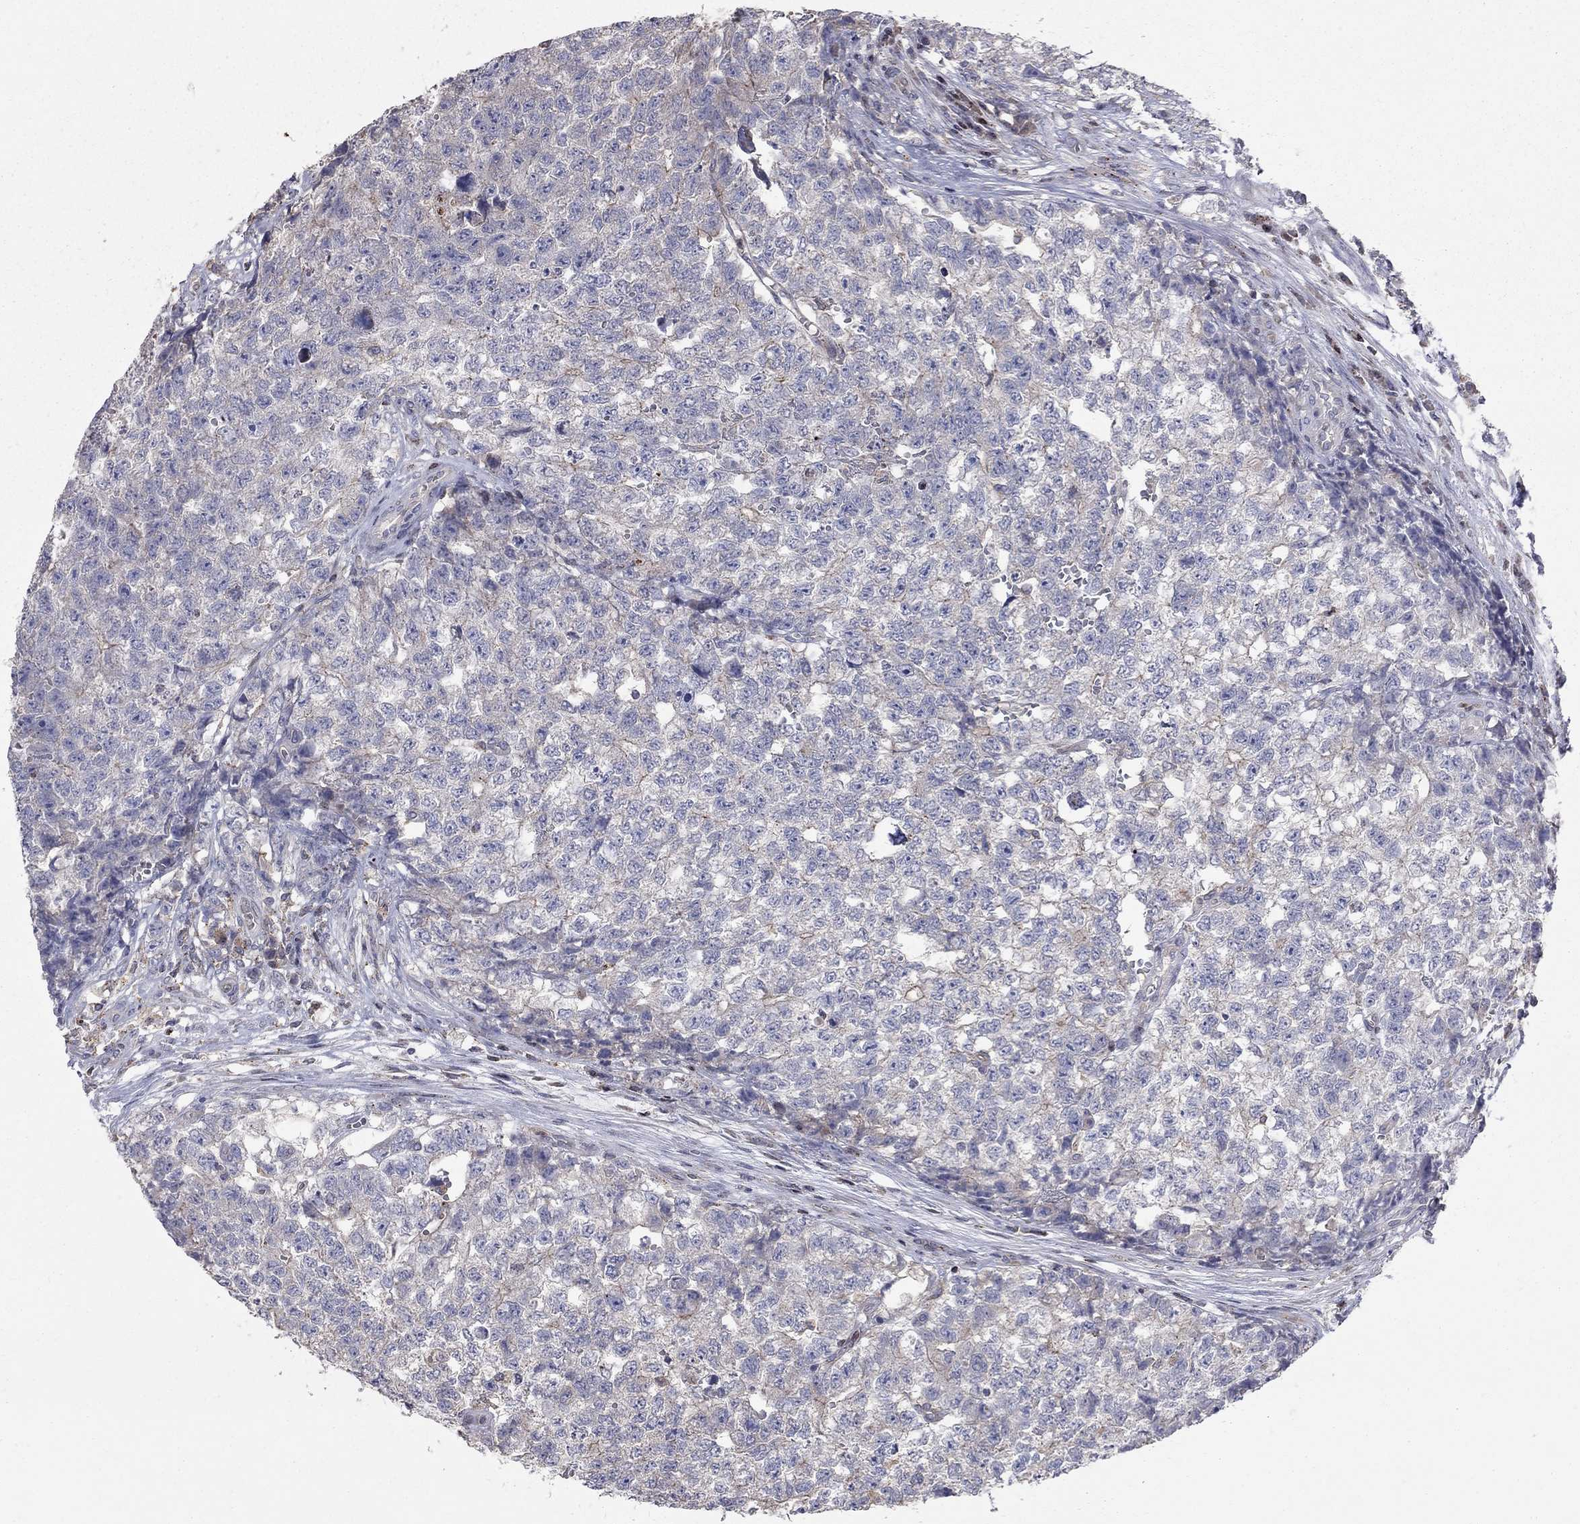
{"staining": {"intensity": "weak", "quantity": "25%-75%", "location": "cytoplasmic/membranous"}, "tissue": "testis cancer", "cell_type": "Tumor cells", "image_type": "cancer", "snomed": [{"axis": "morphology", "description": "Seminoma, NOS"}, {"axis": "morphology", "description": "Carcinoma, Embryonal, NOS"}, {"axis": "topography", "description": "Testis"}], "caption": "Immunohistochemistry photomicrograph of seminoma (testis) stained for a protein (brown), which shows low levels of weak cytoplasmic/membranous staining in about 25%-75% of tumor cells.", "gene": "ERN2", "patient": {"sex": "male", "age": 22}}